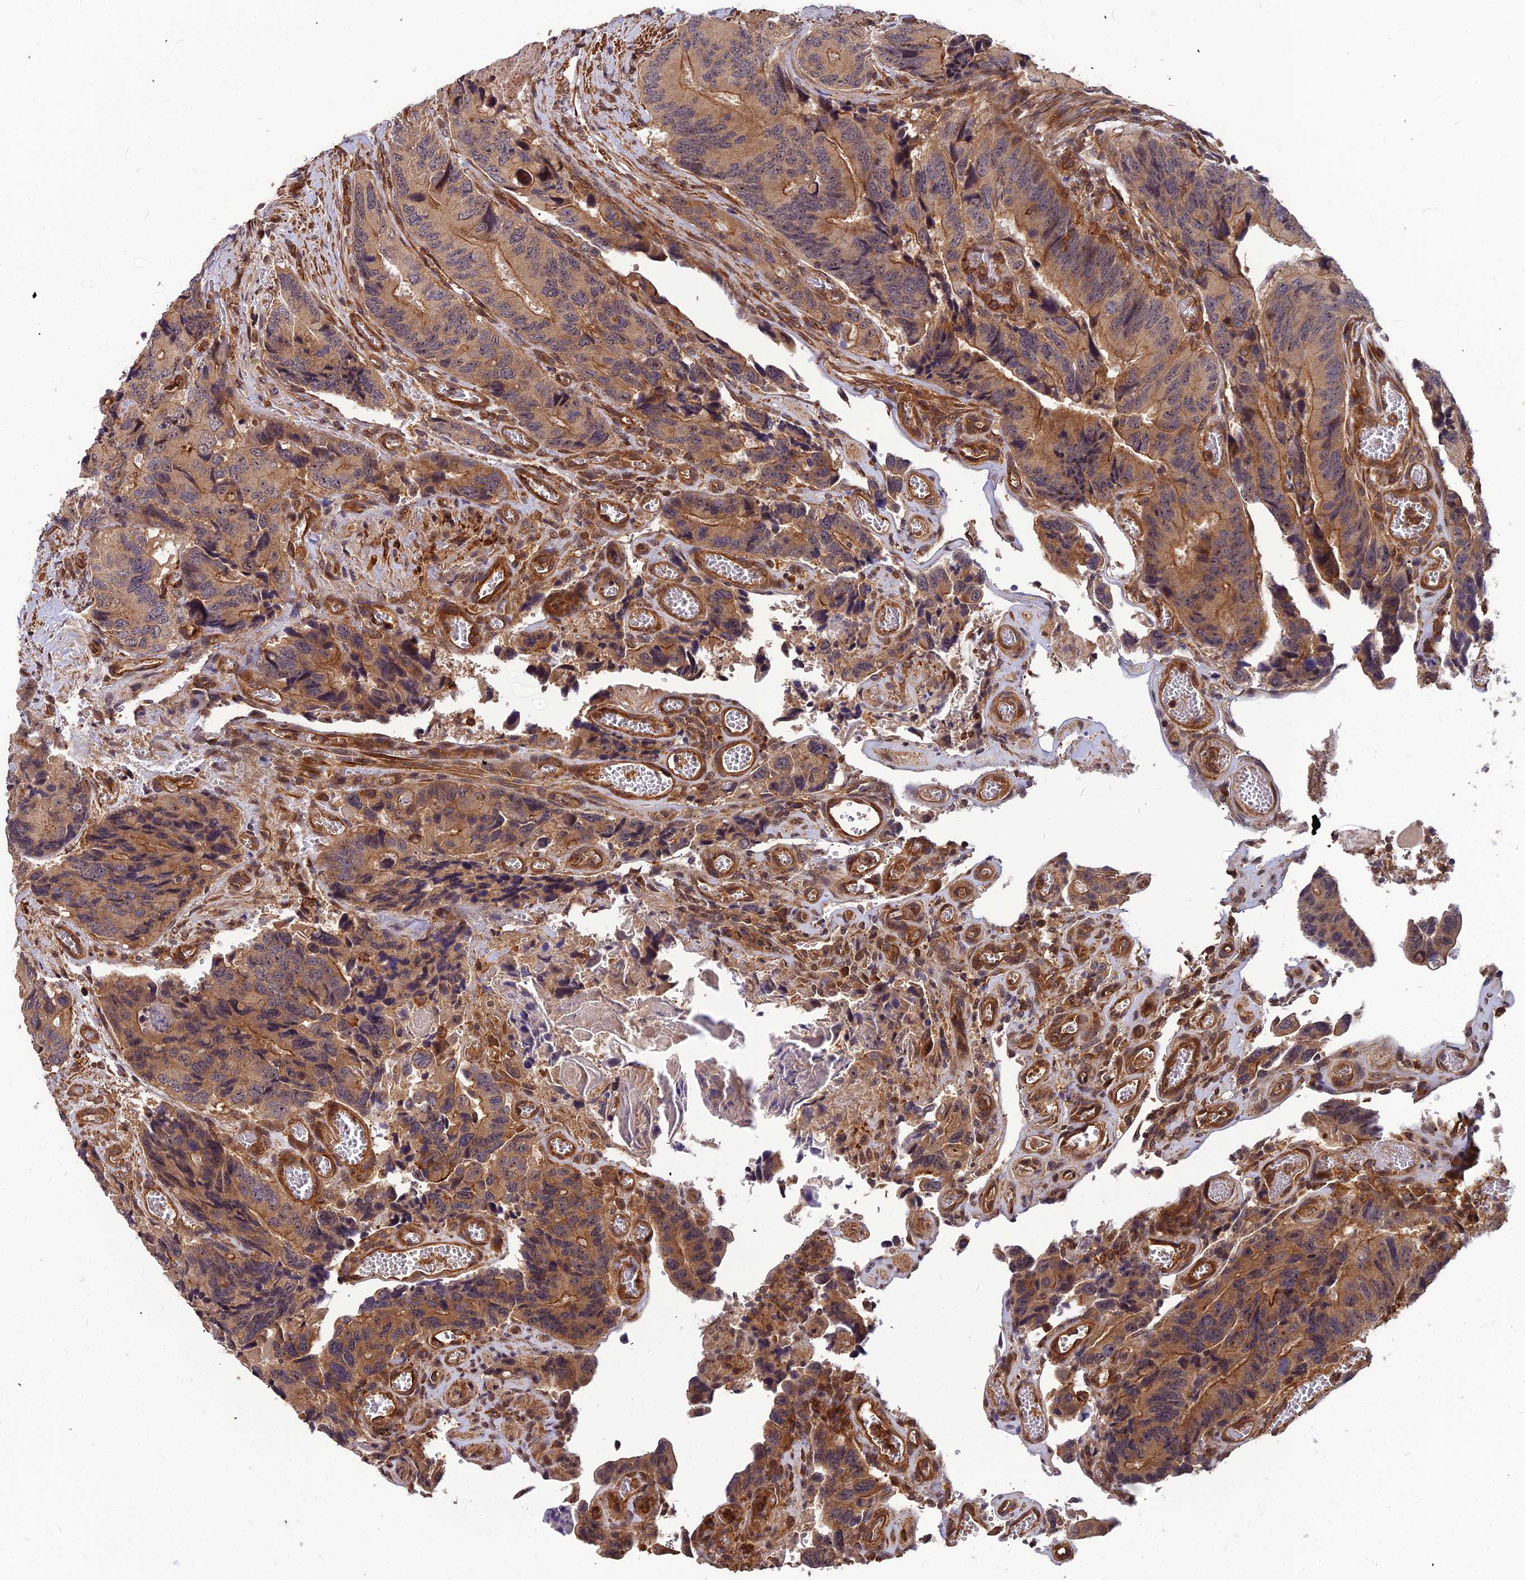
{"staining": {"intensity": "moderate", "quantity": ">75%", "location": "cytoplasmic/membranous"}, "tissue": "colorectal cancer", "cell_type": "Tumor cells", "image_type": "cancer", "snomed": [{"axis": "morphology", "description": "Adenocarcinoma, NOS"}, {"axis": "topography", "description": "Colon"}], "caption": "The histopathology image displays staining of colorectal cancer, revealing moderate cytoplasmic/membranous protein positivity (brown color) within tumor cells.", "gene": "ZNF467", "patient": {"sex": "male", "age": 84}}